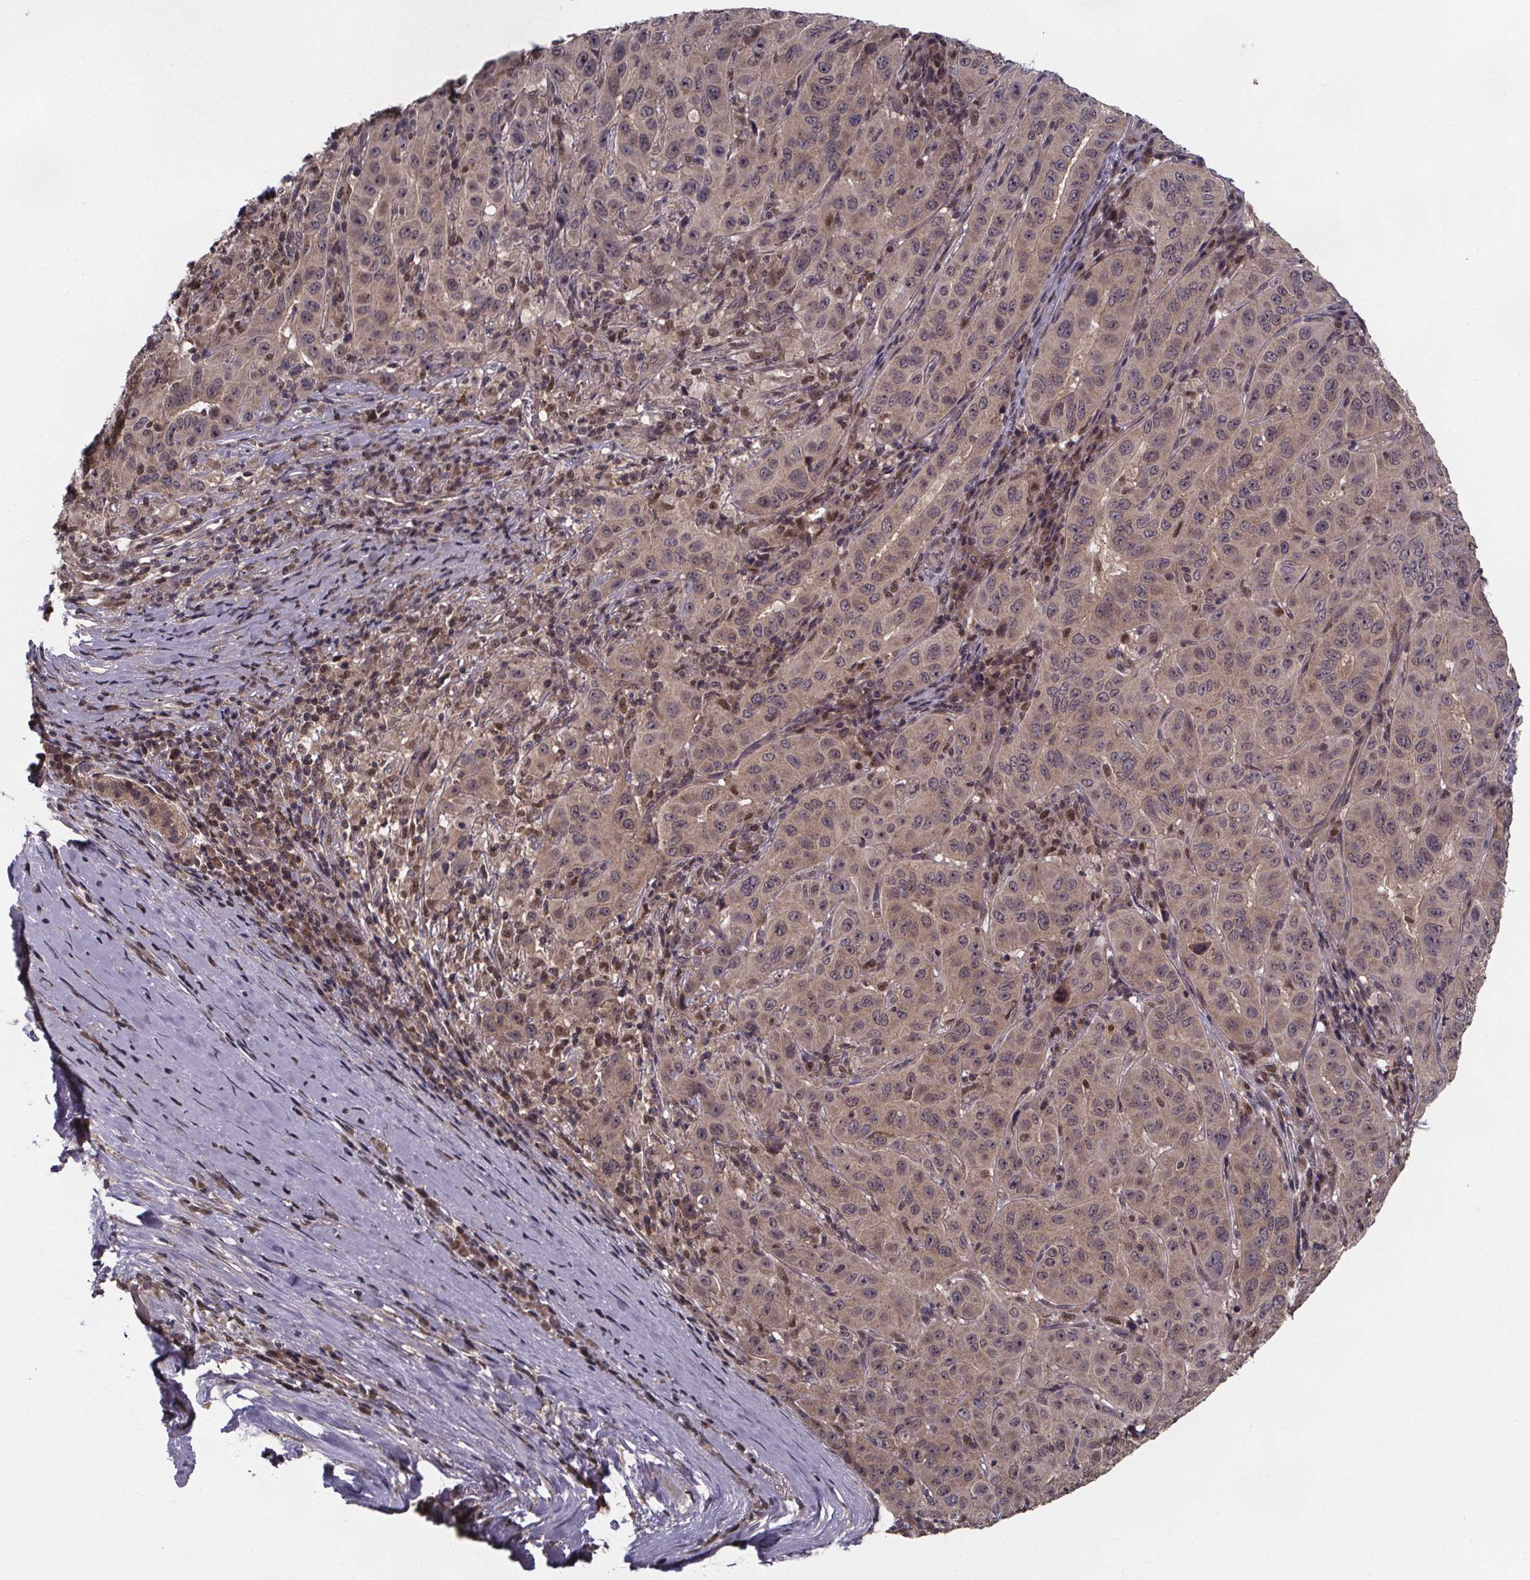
{"staining": {"intensity": "weak", "quantity": ">75%", "location": "cytoplasmic/membranous,nuclear"}, "tissue": "pancreatic cancer", "cell_type": "Tumor cells", "image_type": "cancer", "snomed": [{"axis": "morphology", "description": "Adenocarcinoma, NOS"}, {"axis": "topography", "description": "Pancreas"}], "caption": "Protein staining of pancreatic cancer (adenocarcinoma) tissue shows weak cytoplasmic/membranous and nuclear staining in about >75% of tumor cells.", "gene": "FN3KRP", "patient": {"sex": "male", "age": 63}}